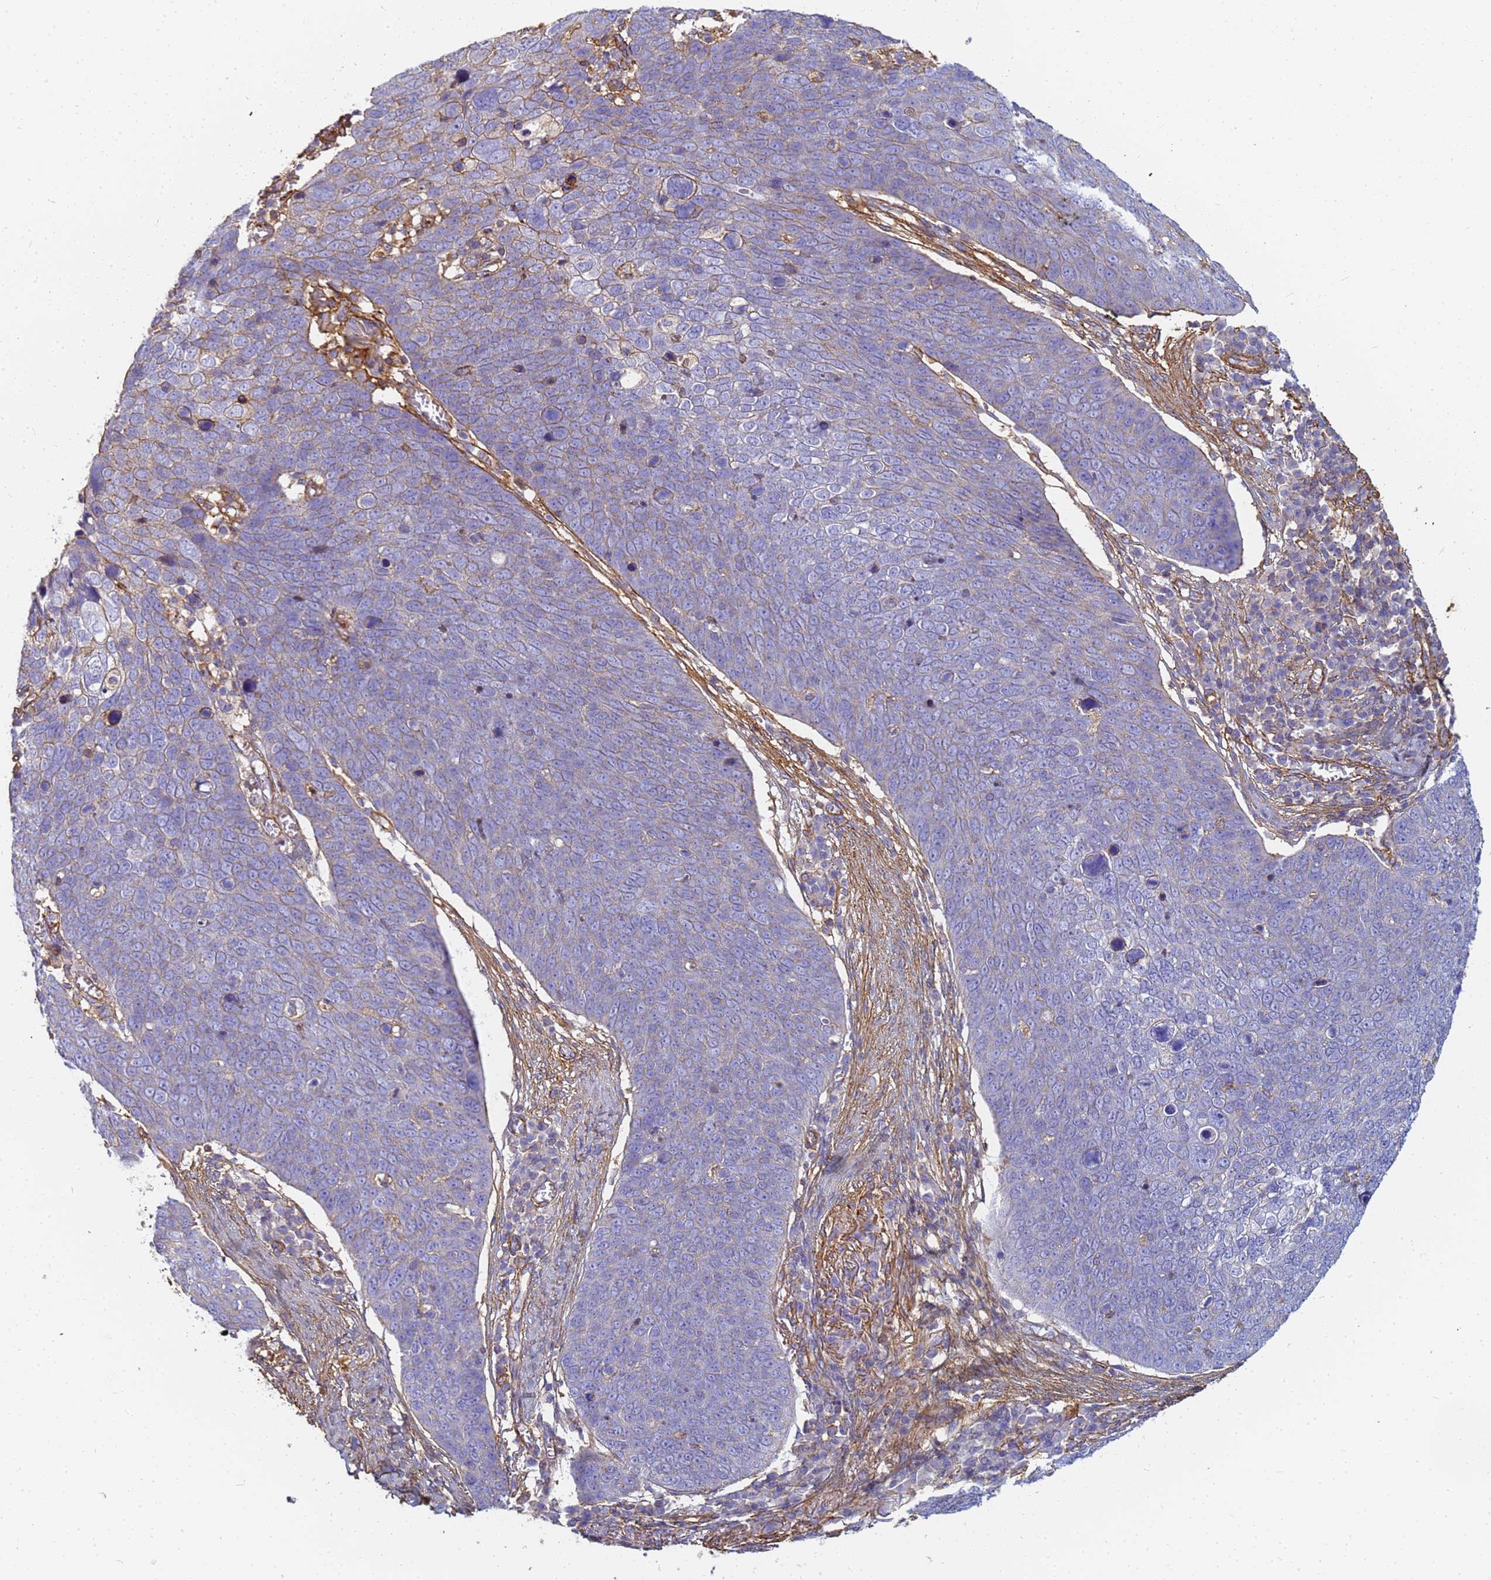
{"staining": {"intensity": "moderate", "quantity": "<25%", "location": "cytoplasmic/membranous"}, "tissue": "skin cancer", "cell_type": "Tumor cells", "image_type": "cancer", "snomed": [{"axis": "morphology", "description": "Squamous cell carcinoma, NOS"}, {"axis": "topography", "description": "Skin"}], "caption": "The photomicrograph reveals staining of skin cancer, revealing moderate cytoplasmic/membranous protein positivity (brown color) within tumor cells.", "gene": "TPM1", "patient": {"sex": "male", "age": 71}}